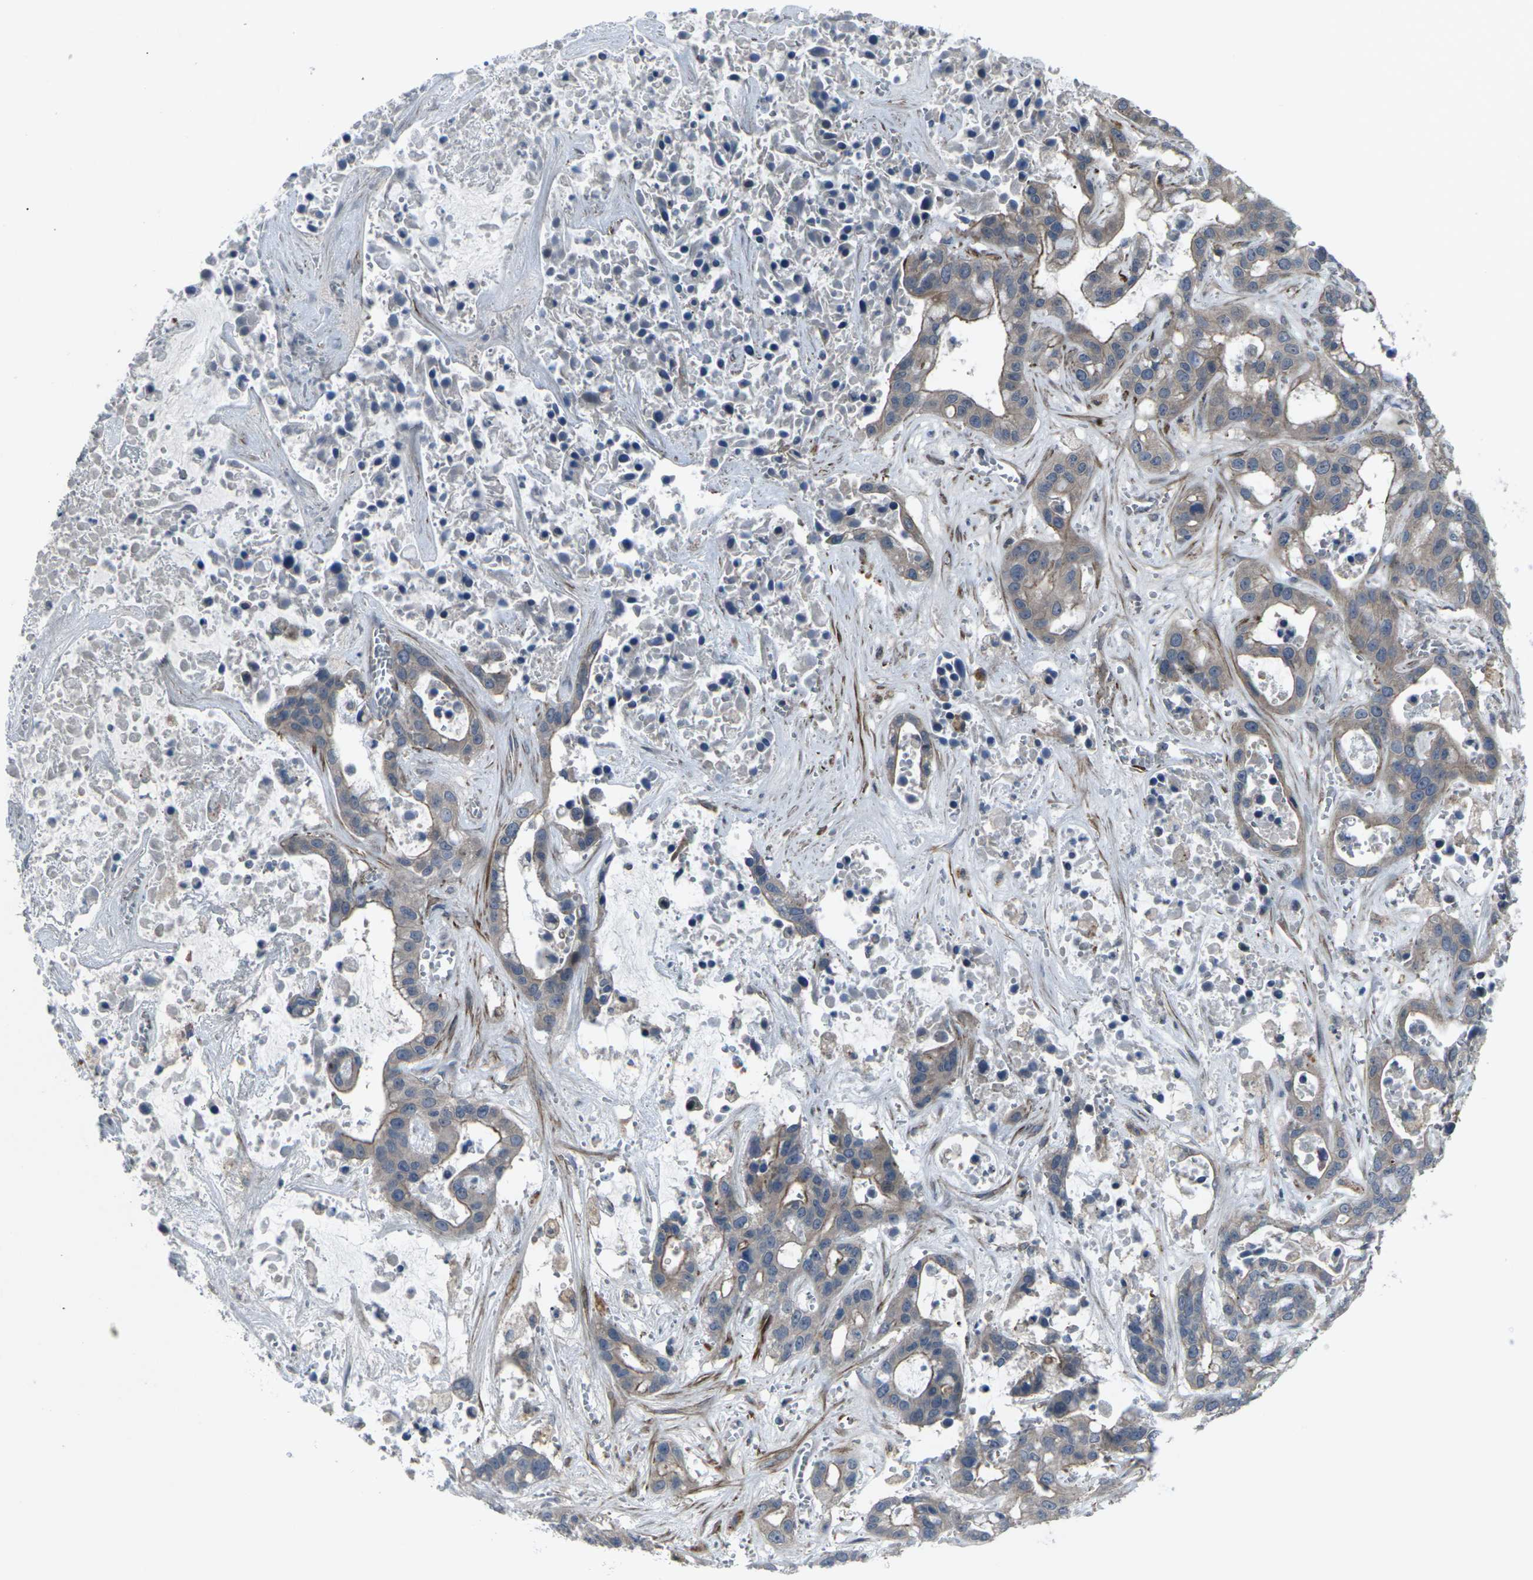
{"staining": {"intensity": "weak", "quantity": ">75%", "location": "cytoplasmic/membranous"}, "tissue": "liver cancer", "cell_type": "Tumor cells", "image_type": "cancer", "snomed": [{"axis": "morphology", "description": "Cholangiocarcinoma"}, {"axis": "topography", "description": "Liver"}], "caption": "Liver cancer (cholangiocarcinoma) stained with DAB immunohistochemistry (IHC) displays low levels of weak cytoplasmic/membranous positivity in approximately >75% of tumor cells.", "gene": "CCR10", "patient": {"sex": "female", "age": 65}}